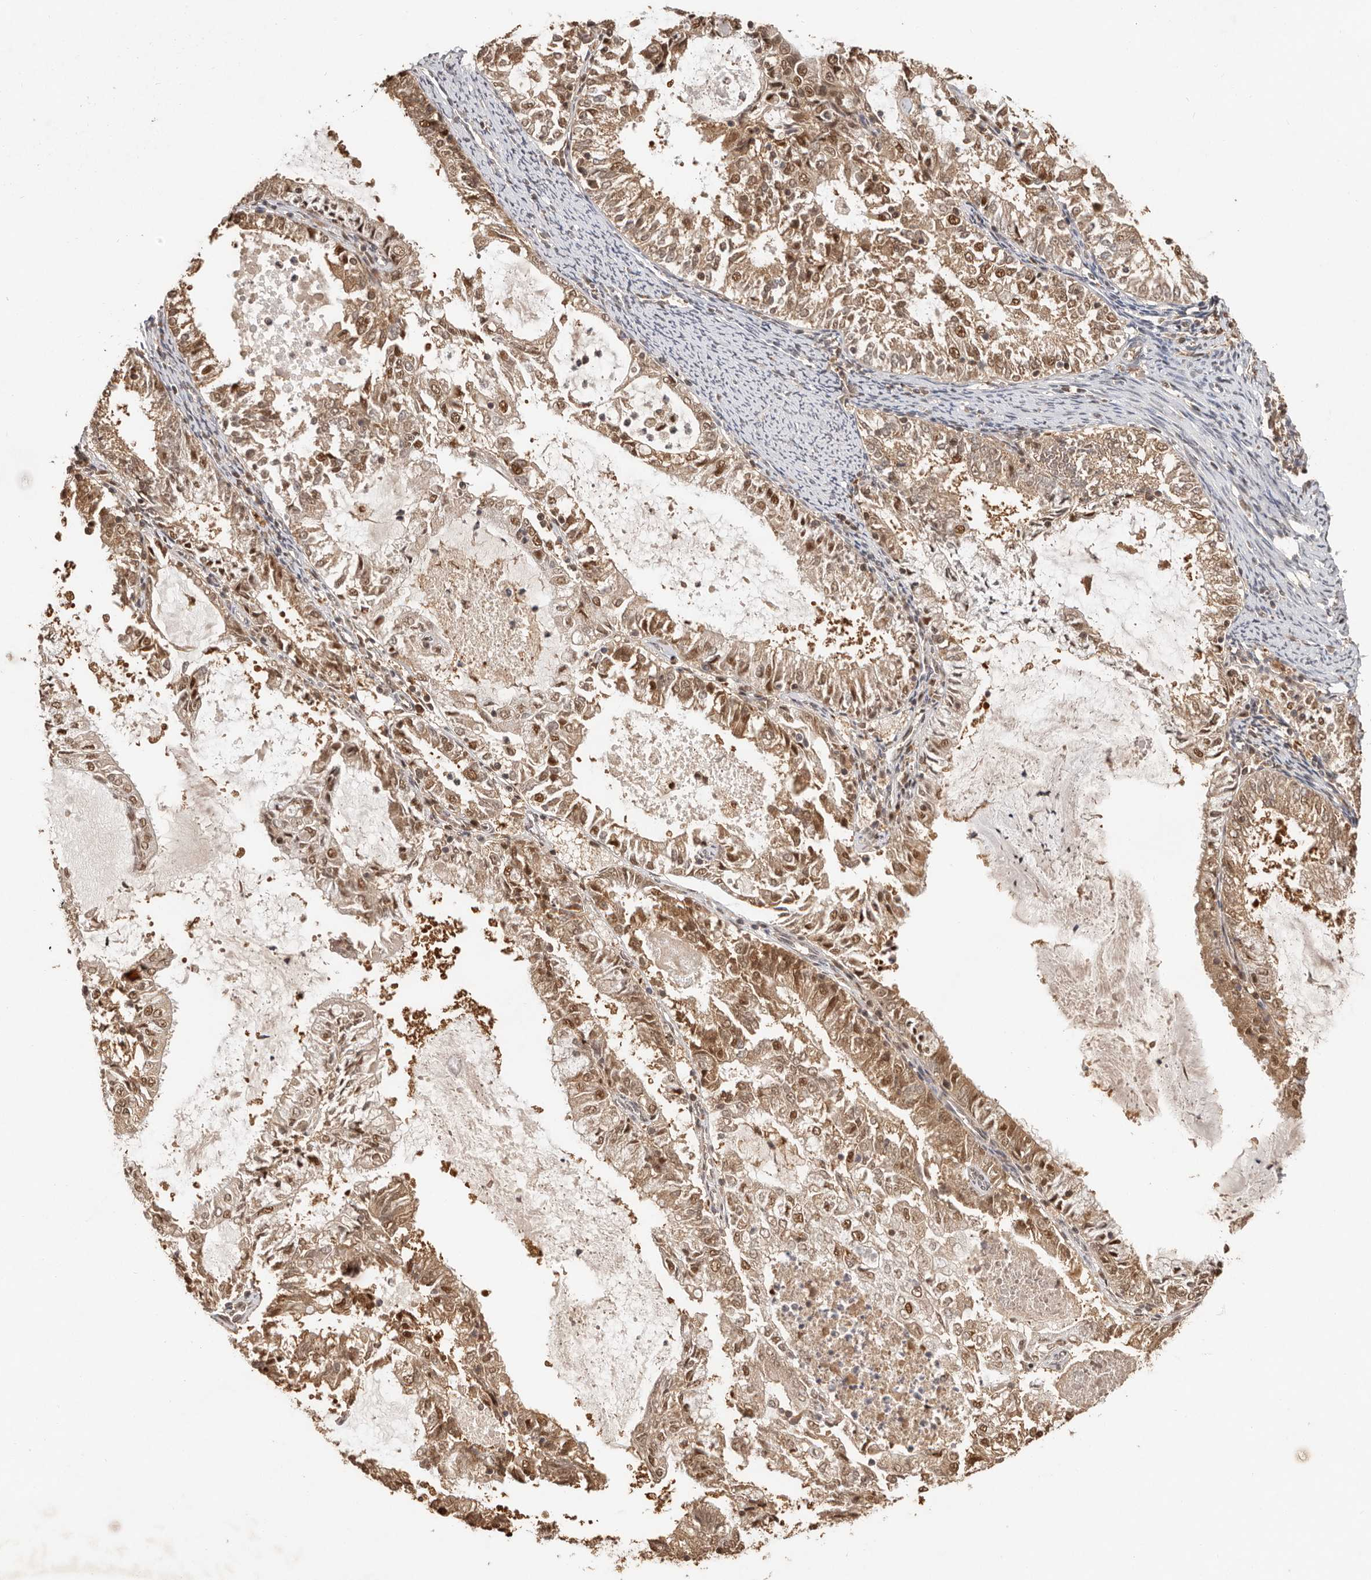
{"staining": {"intensity": "moderate", "quantity": ">75%", "location": "cytoplasmic/membranous,nuclear"}, "tissue": "endometrial cancer", "cell_type": "Tumor cells", "image_type": "cancer", "snomed": [{"axis": "morphology", "description": "Adenocarcinoma, NOS"}, {"axis": "topography", "description": "Endometrium"}], "caption": "The immunohistochemical stain shows moderate cytoplasmic/membranous and nuclear positivity in tumor cells of endometrial cancer tissue.", "gene": "PSMA5", "patient": {"sex": "female", "age": 57}}